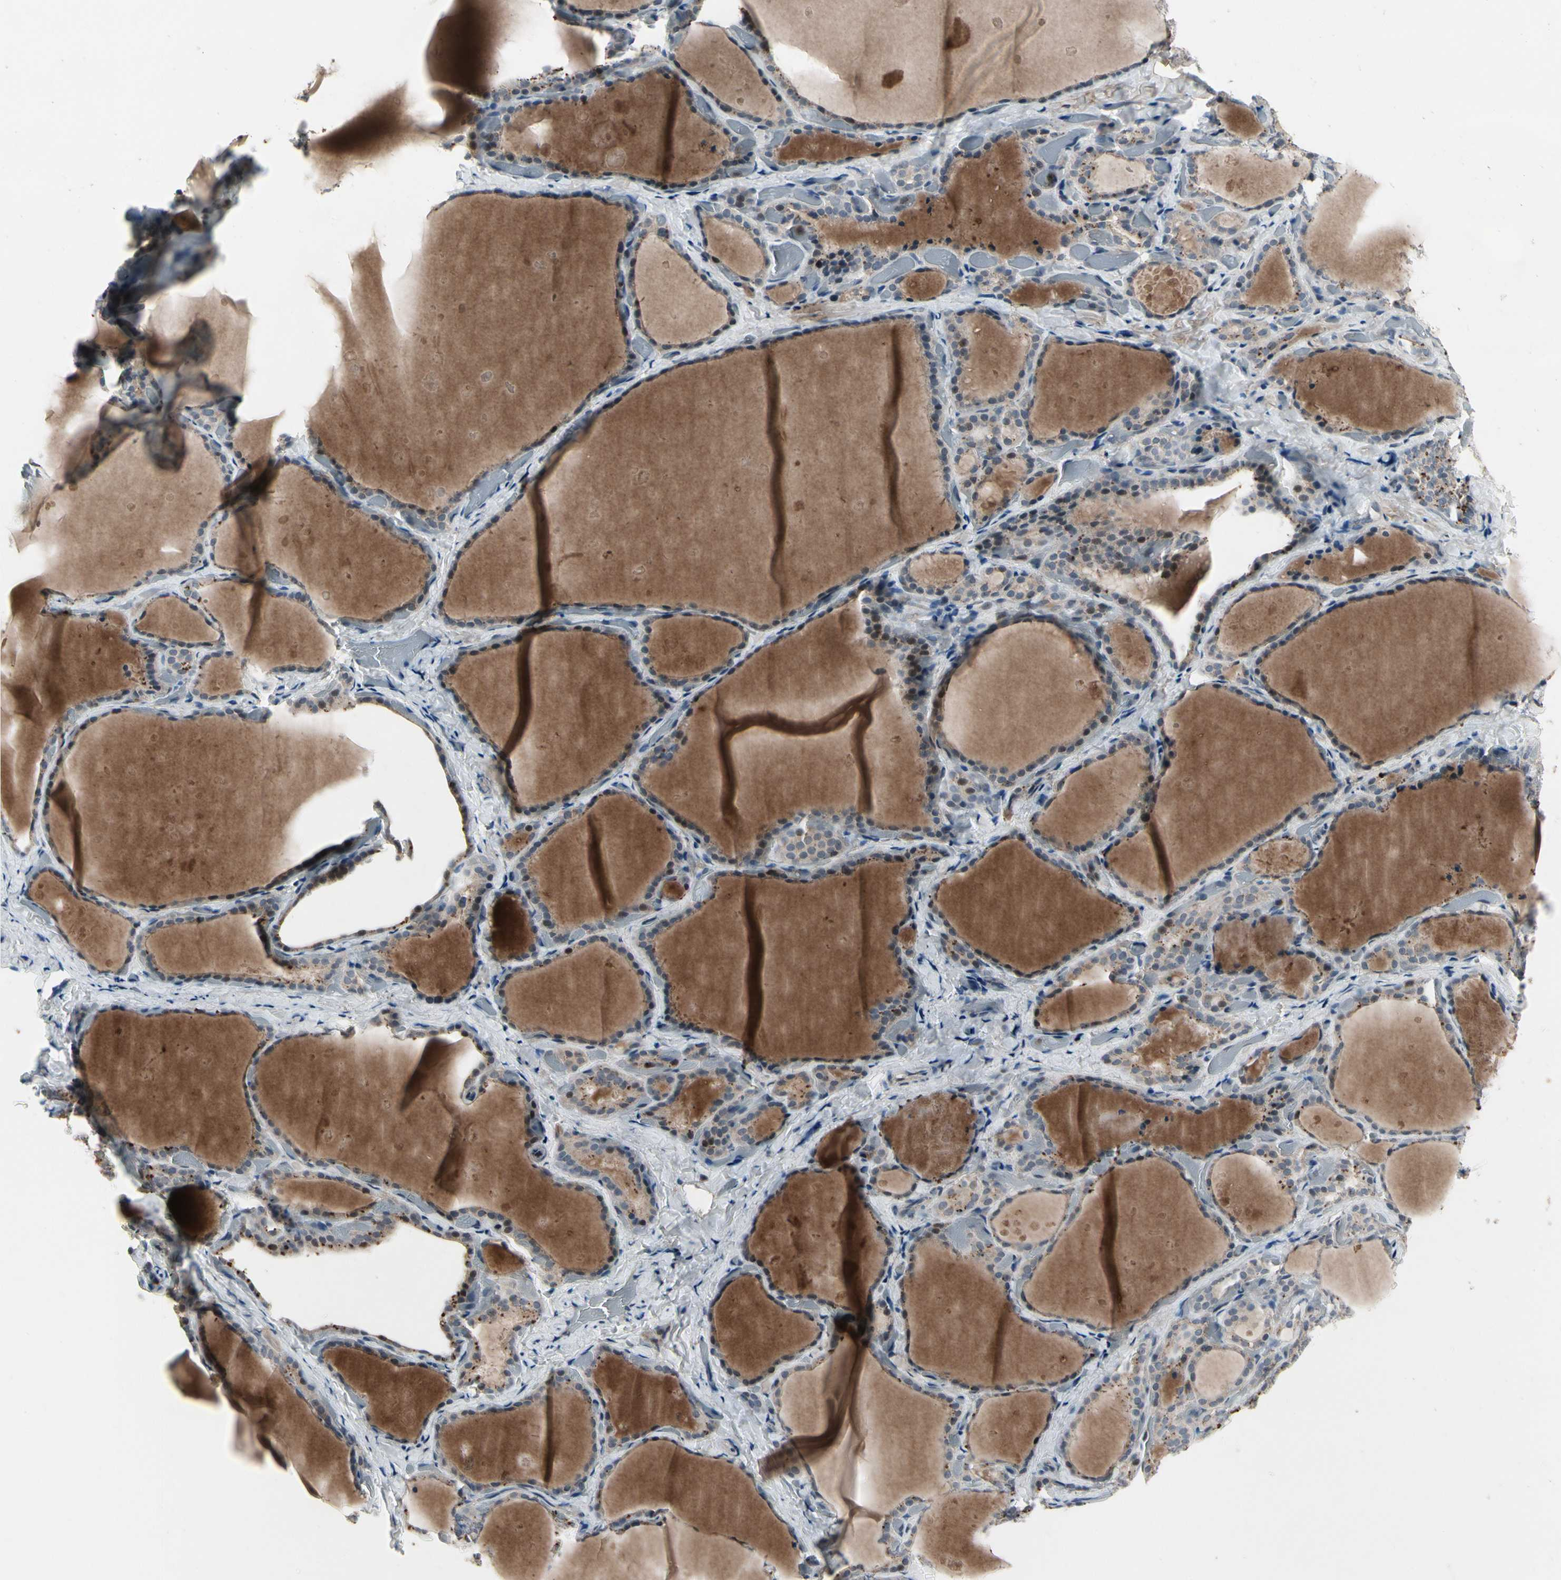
{"staining": {"intensity": "moderate", "quantity": "25%-75%", "location": "cytoplasmic/membranous,nuclear"}, "tissue": "thyroid gland", "cell_type": "Glandular cells", "image_type": "normal", "snomed": [{"axis": "morphology", "description": "Normal tissue, NOS"}, {"axis": "topography", "description": "Thyroid gland"}], "caption": "The micrograph shows staining of benign thyroid gland, revealing moderate cytoplasmic/membranous,nuclear protein staining (brown color) within glandular cells.", "gene": "NMI", "patient": {"sex": "female", "age": 44}}